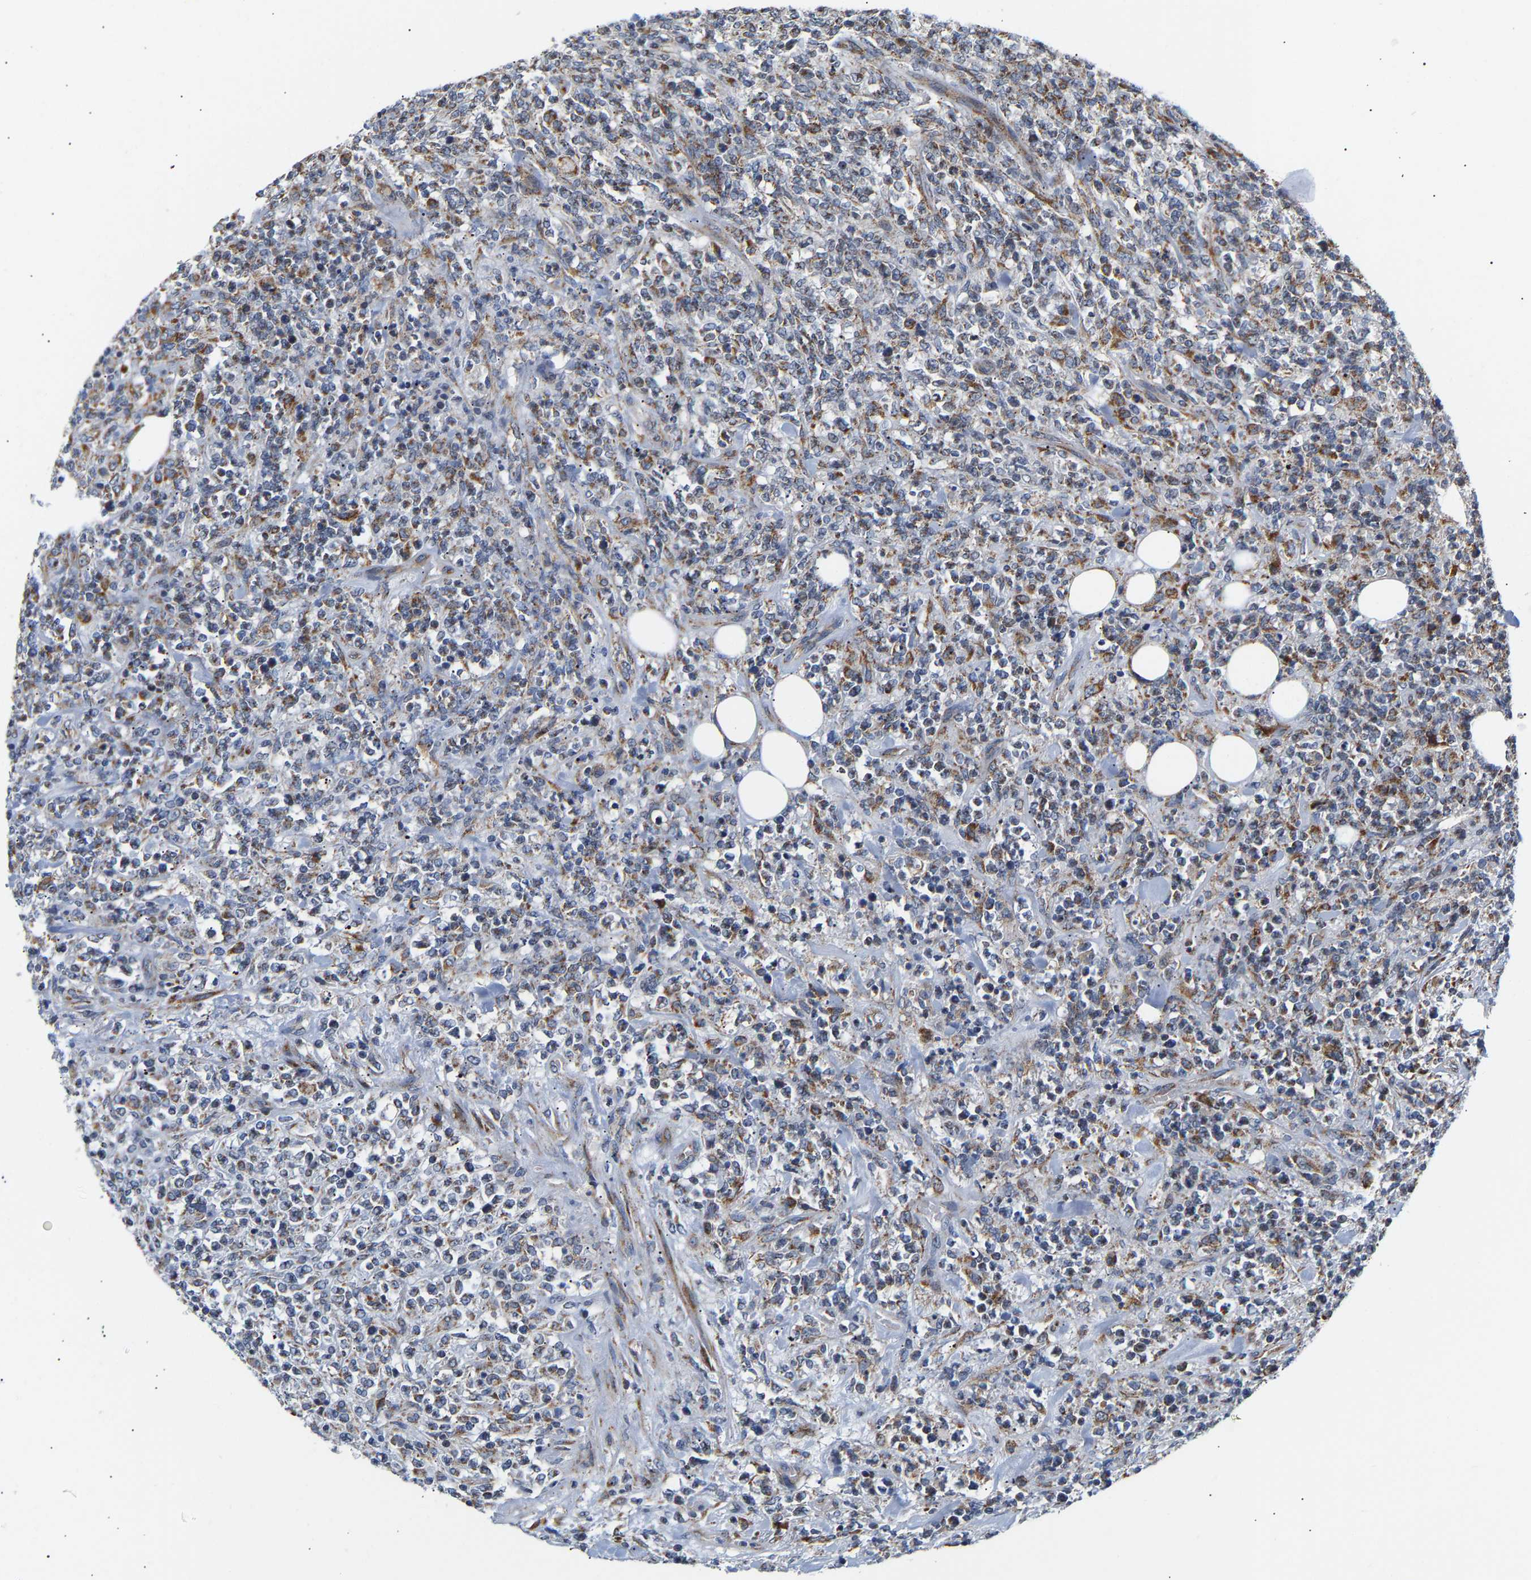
{"staining": {"intensity": "moderate", "quantity": "25%-75%", "location": "cytoplasmic/membranous"}, "tissue": "lymphoma", "cell_type": "Tumor cells", "image_type": "cancer", "snomed": [{"axis": "morphology", "description": "Malignant lymphoma, non-Hodgkin's type, High grade"}, {"axis": "topography", "description": "Soft tissue"}], "caption": "Immunohistochemical staining of lymphoma exhibits moderate cytoplasmic/membranous protein staining in approximately 25%-75% of tumor cells.", "gene": "TMEM168", "patient": {"sex": "male", "age": 18}}